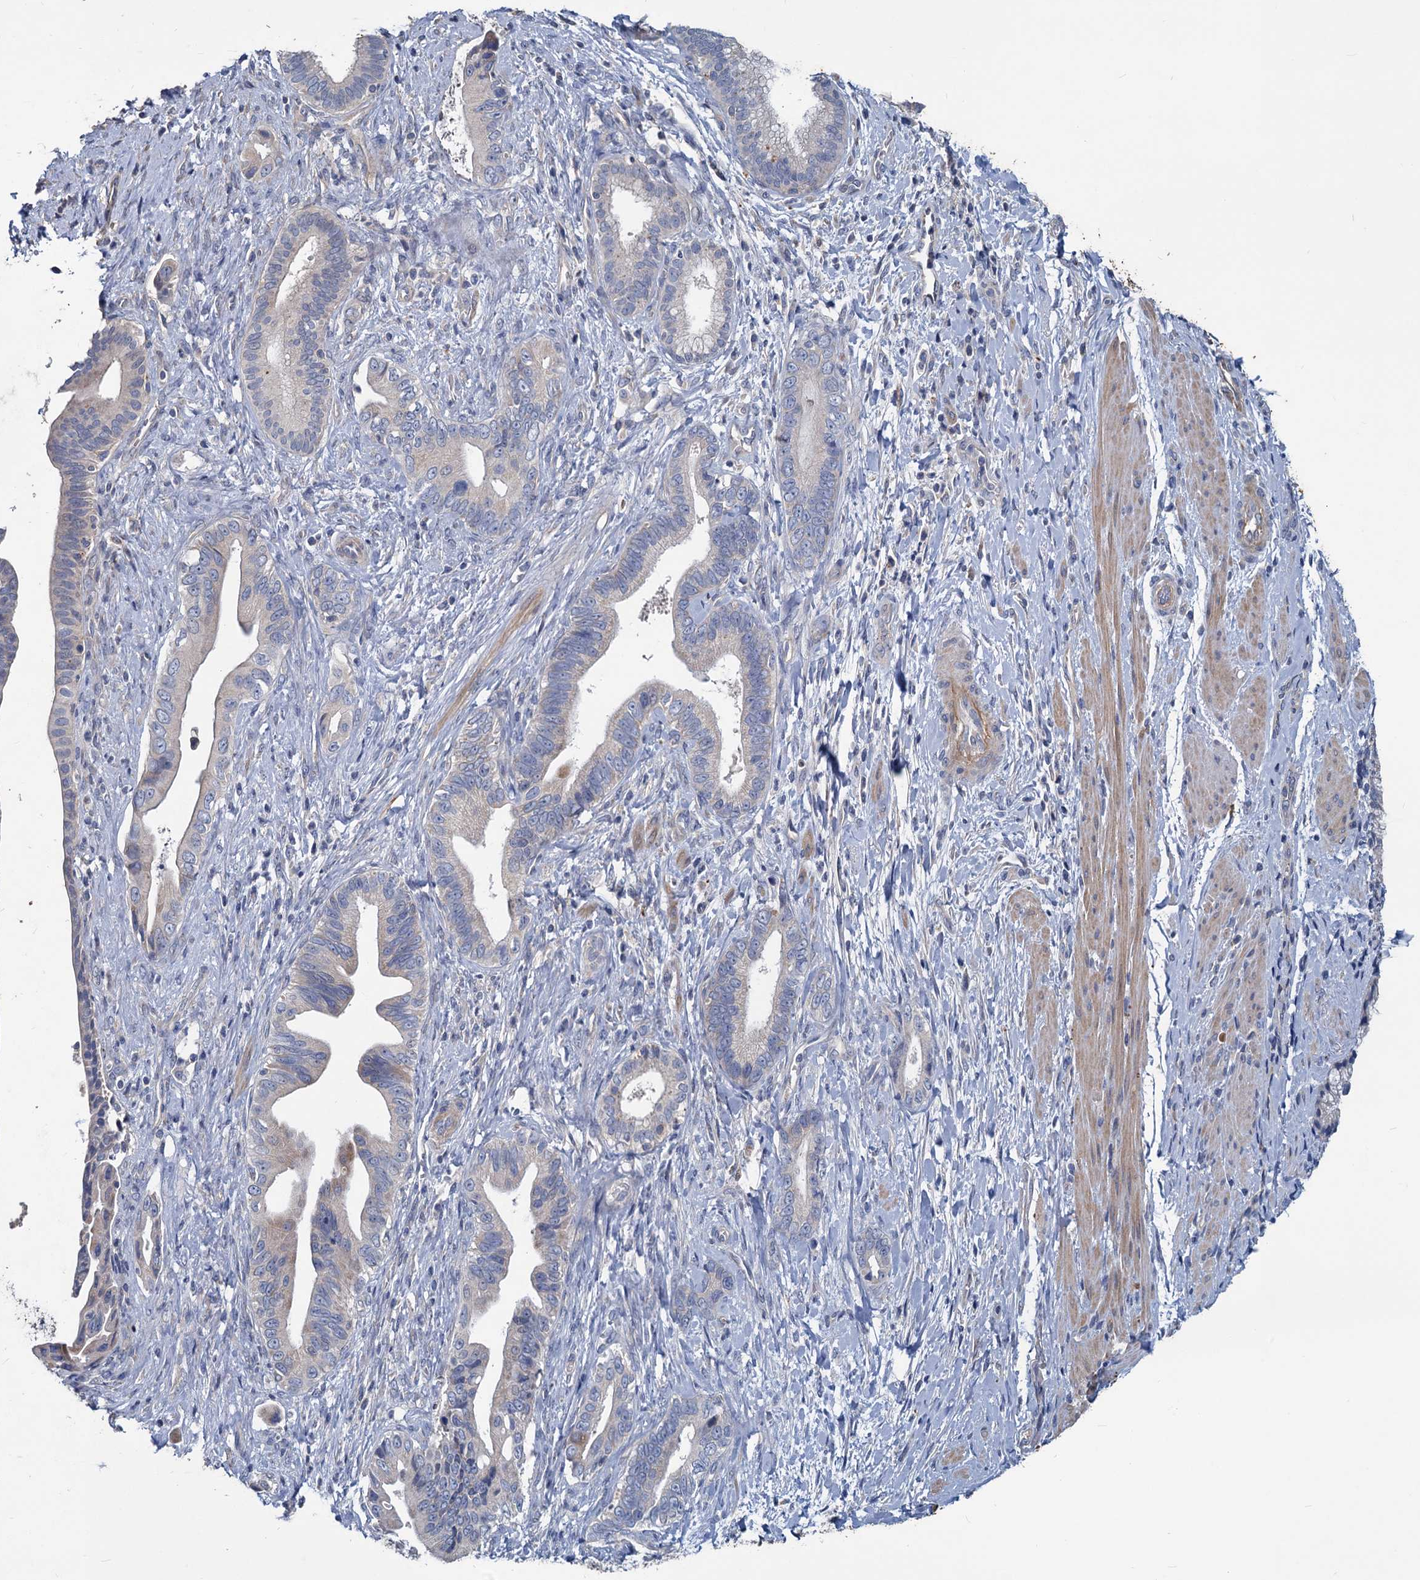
{"staining": {"intensity": "negative", "quantity": "none", "location": "none"}, "tissue": "pancreatic cancer", "cell_type": "Tumor cells", "image_type": "cancer", "snomed": [{"axis": "morphology", "description": "Adenocarcinoma, NOS"}, {"axis": "topography", "description": "Pancreas"}], "caption": "A high-resolution image shows IHC staining of pancreatic cancer, which reveals no significant positivity in tumor cells.", "gene": "SLC2A7", "patient": {"sex": "female", "age": 55}}